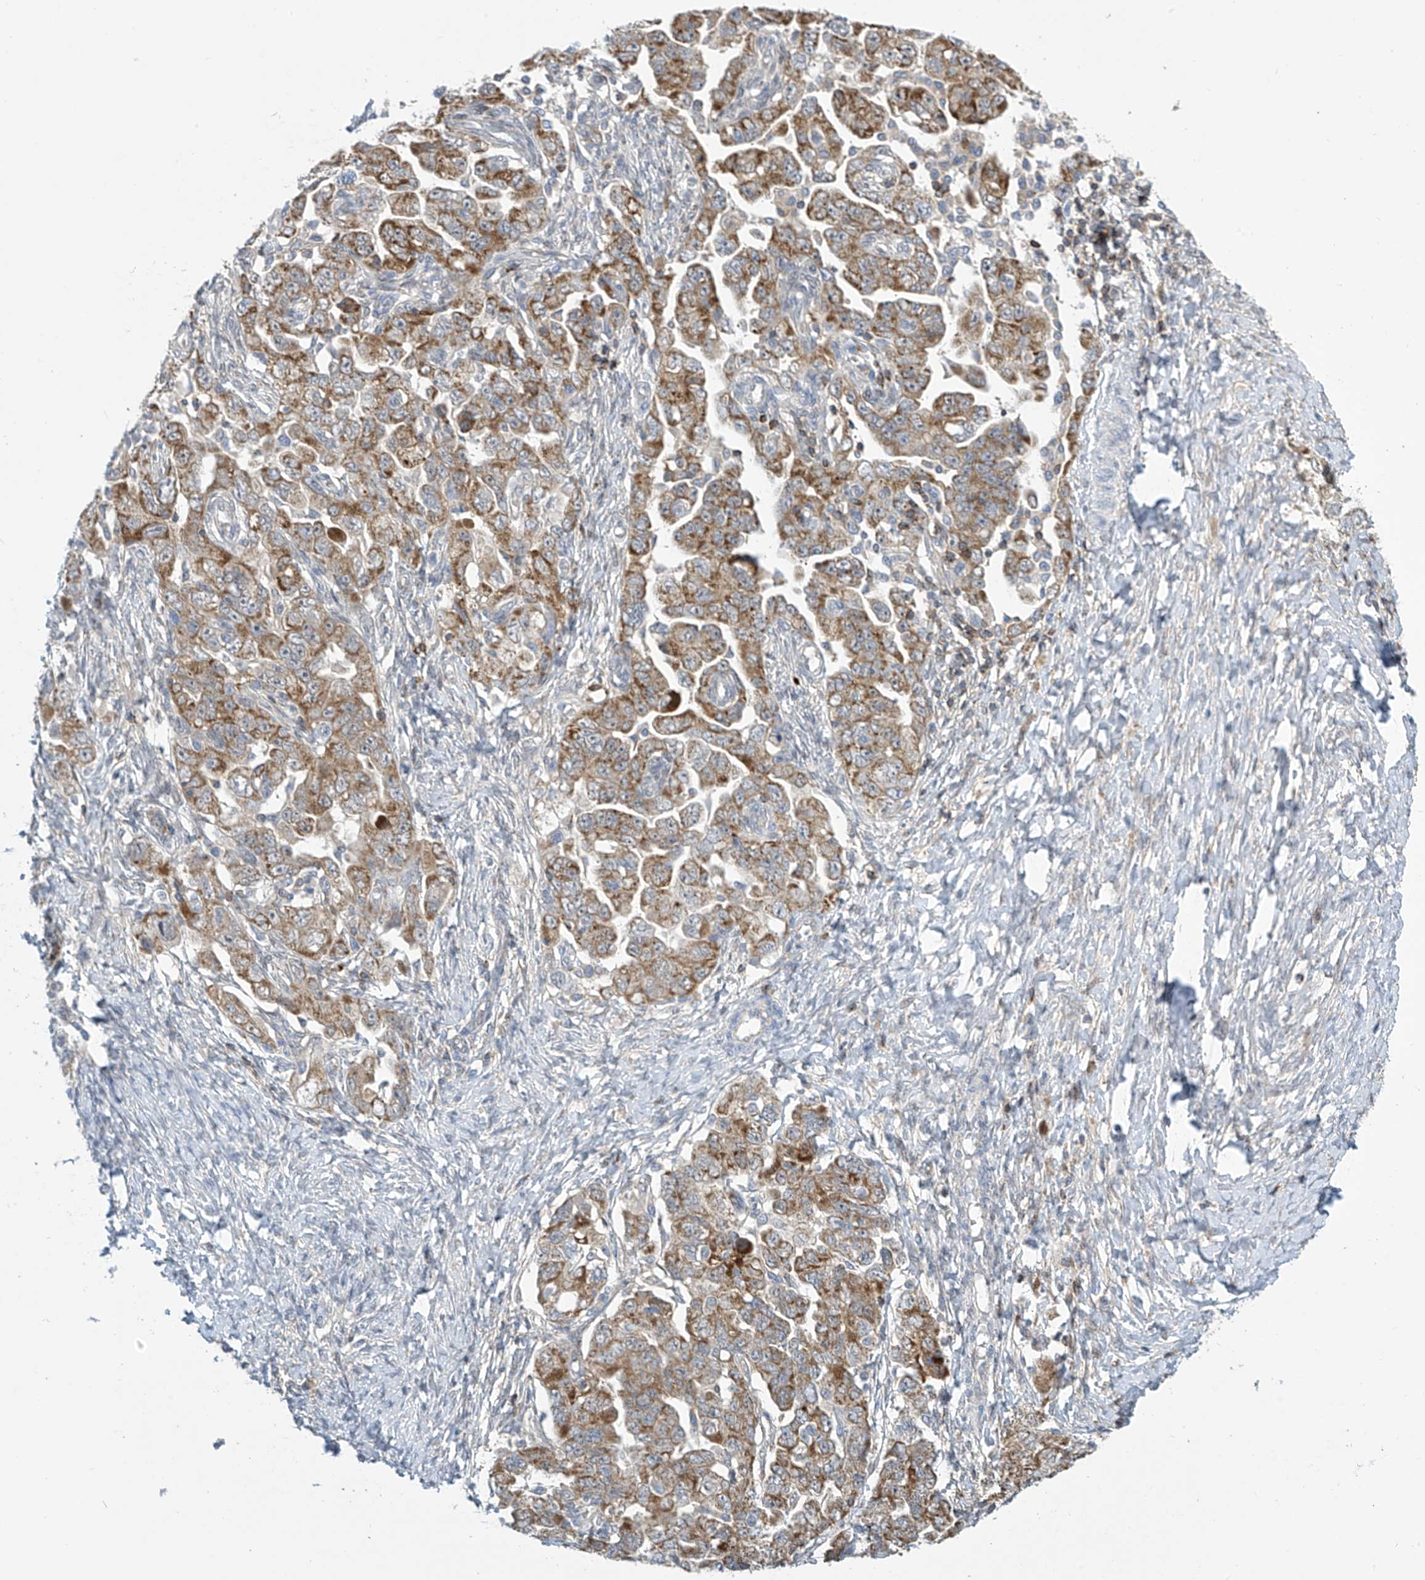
{"staining": {"intensity": "moderate", "quantity": ">75%", "location": "cytoplasmic/membranous"}, "tissue": "ovarian cancer", "cell_type": "Tumor cells", "image_type": "cancer", "snomed": [{"axis": "morphology", "description": "Carcinoma, NOS"}, {"axis": "morphology", "description": "Cystadenocarcinoma, serous, NOS"}, {"axis": "topography", "description": "Ovary"}], "caption": "Carcinoma (ovarian) stained with a brown dye demonstrates moderate cytoplasmic/membranous positive expression in about >75% of tumor cells.", "gene": "IBA57", "patient": {"sex": "female", "age": 69}}